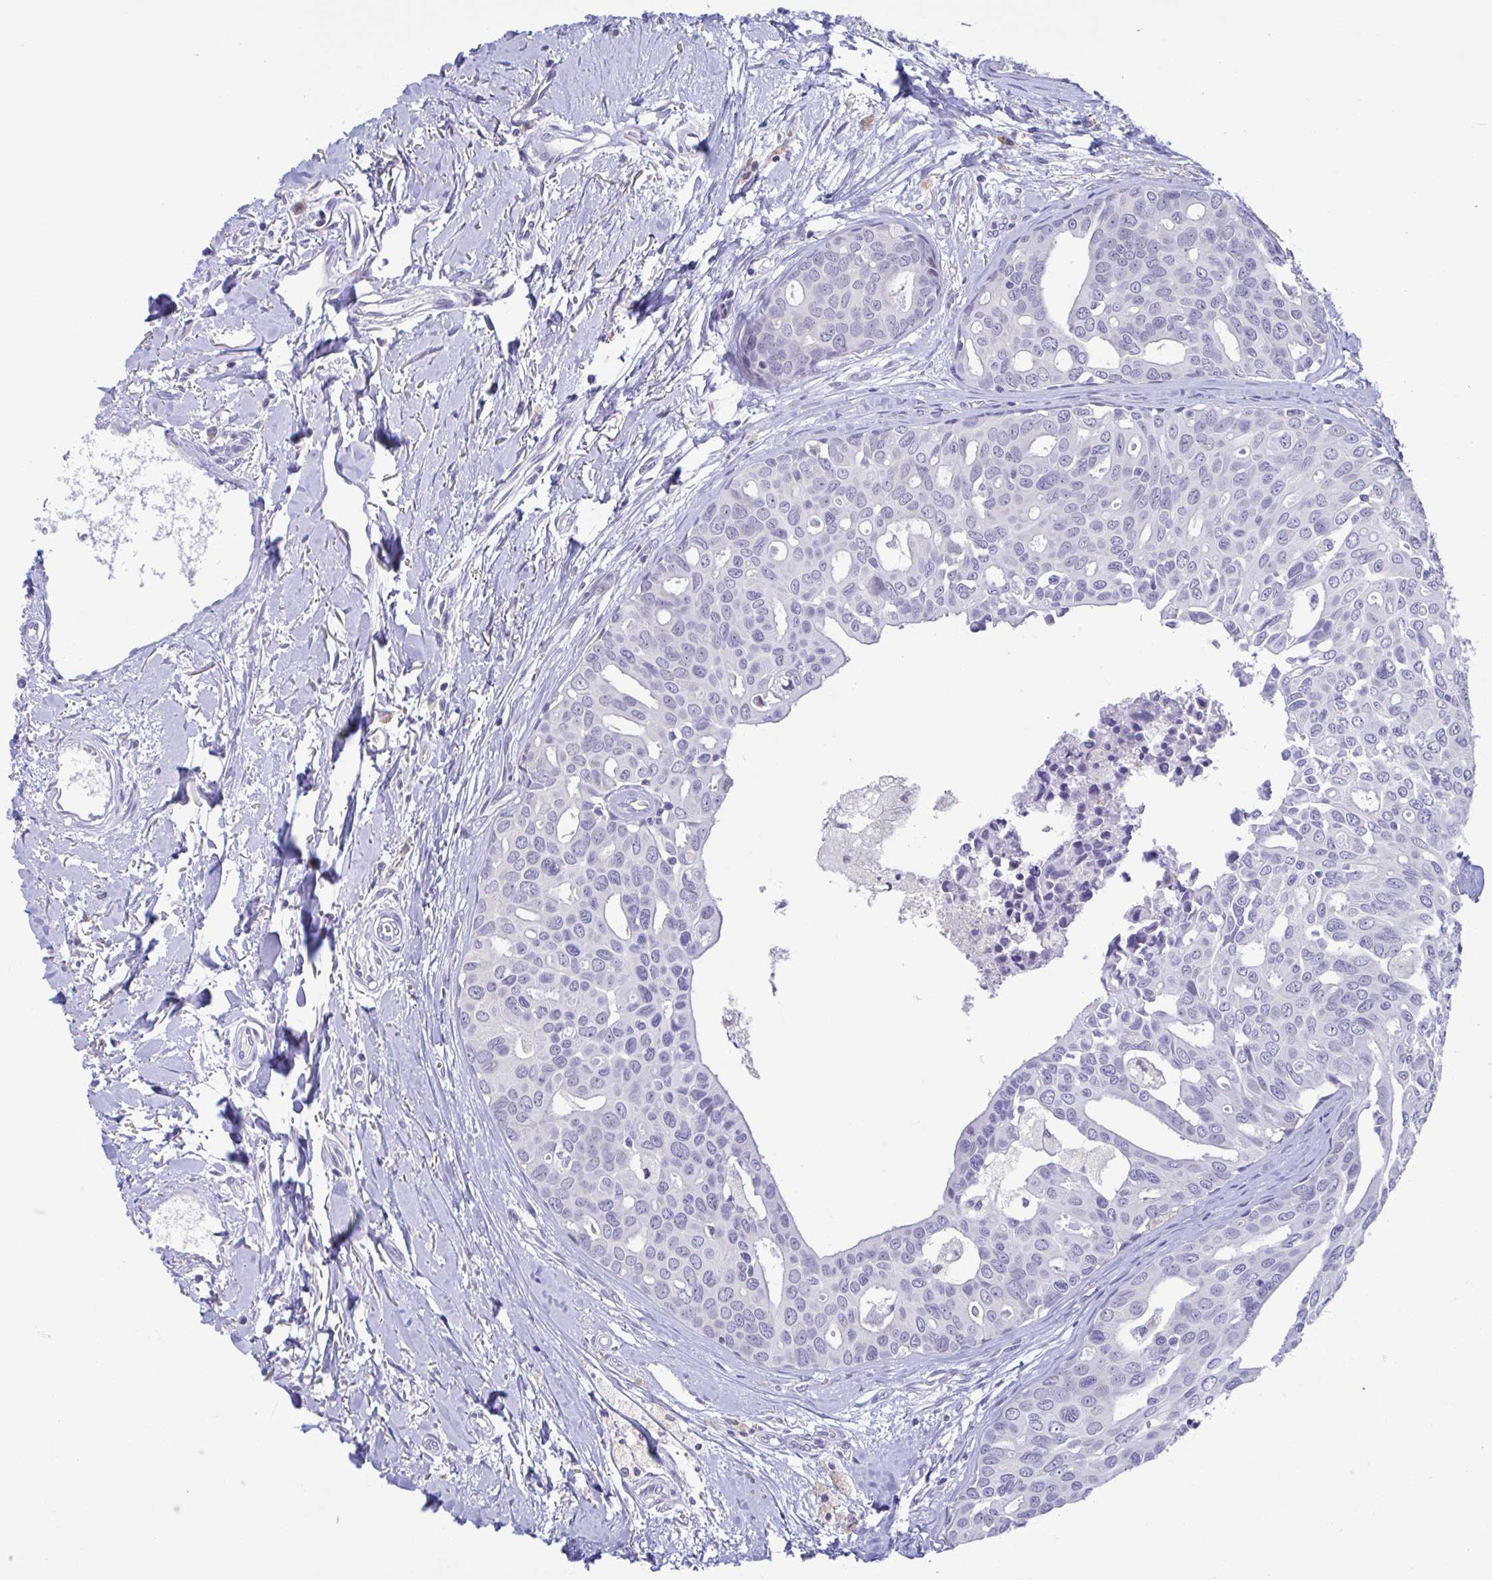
{"staining": {"intensity": "negative", "quantity": "none", "location": "none"}, "tissue": "breast cancer", "cell_type": "Tumor cells", "image_type": "cancer", "snomed": [{"axis": "morphology", "description": "Duct carcinoma"}, {"axis": "topography", "description": "Breast"}], "caption": "There is no significant staining in tumor cells of breast infiltrating ductal carcinoma.", "gene": "PERM1", "patient": {"sex": "female", "age": 54}}